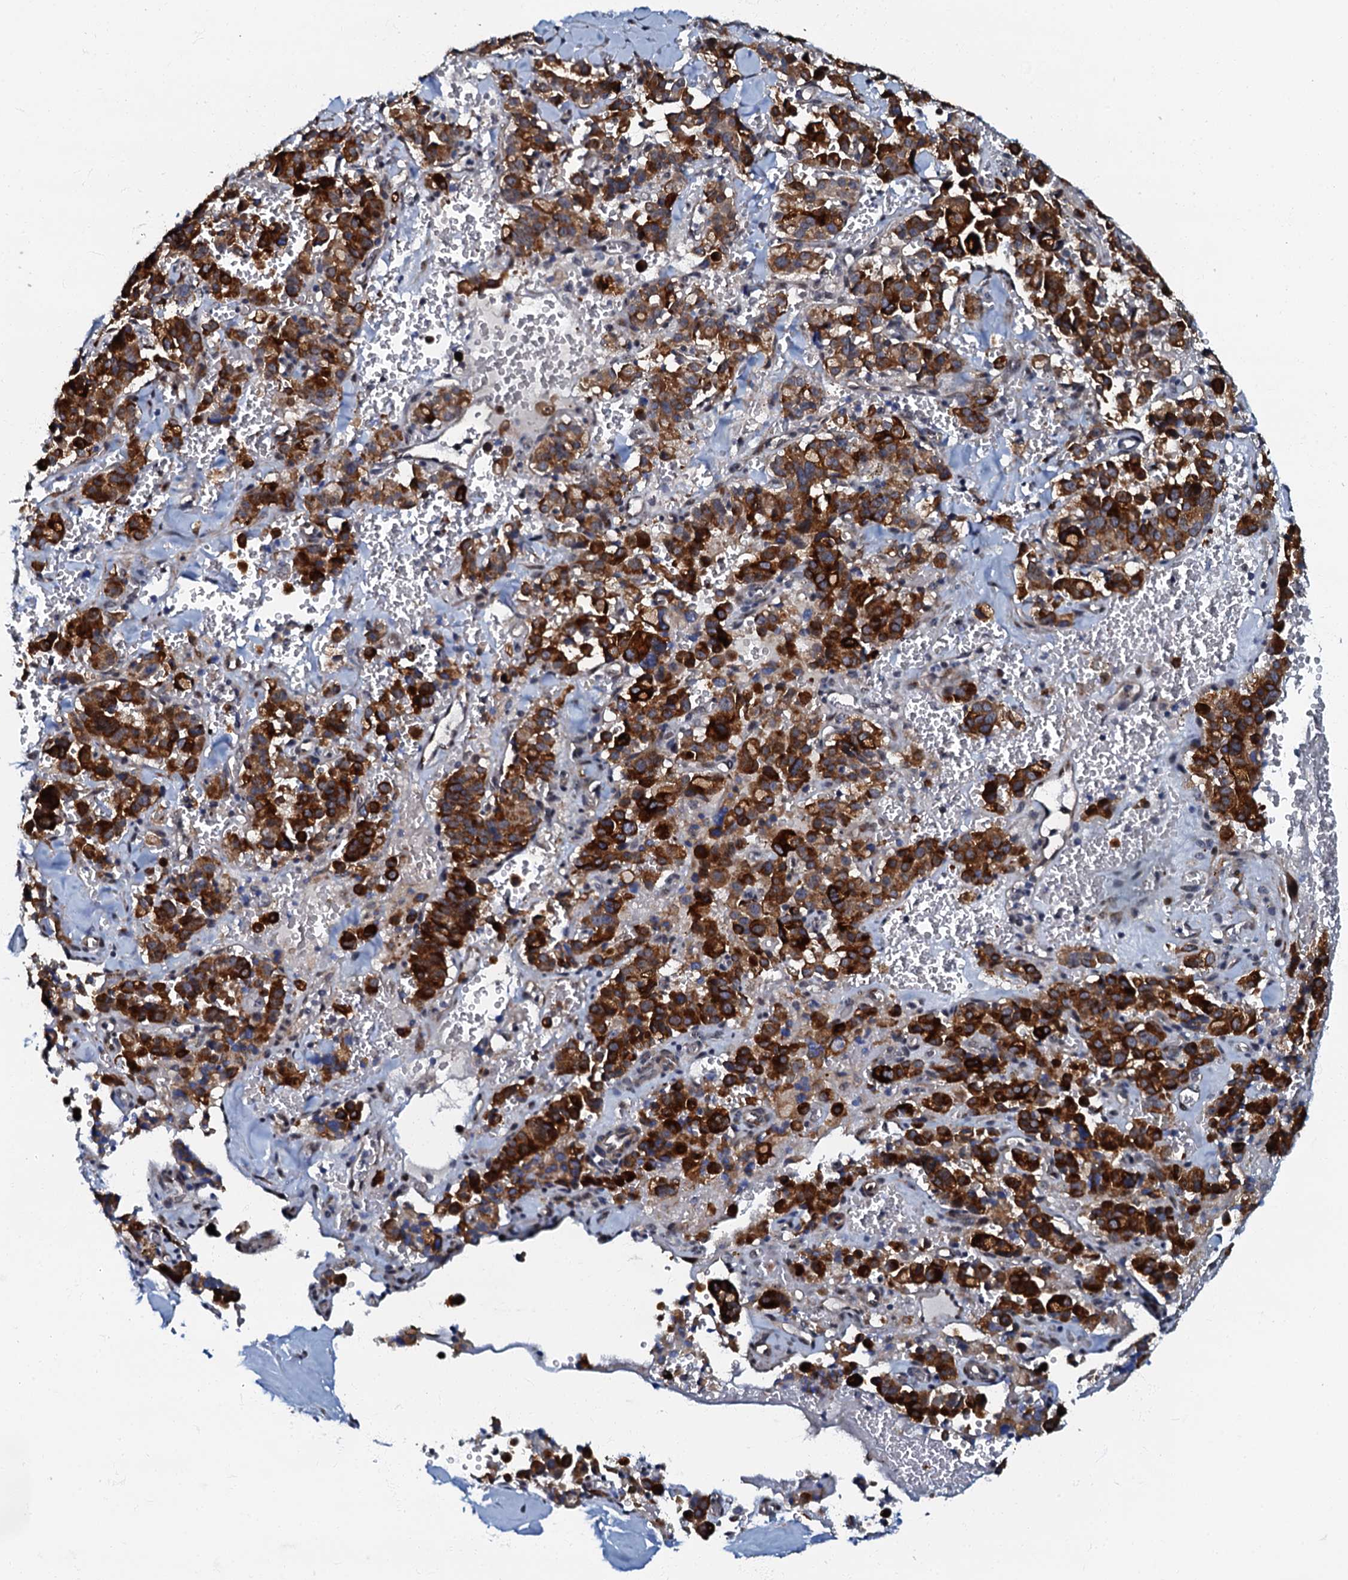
{"staining": {"intensity": "strong", "quantity": ">75%", "location": "cytoplasmic/membranous"}, "tissue": "pancreatic cancer", "cell_type": "Tumor cells", "image_type": "cancer", "snomed": [{"axis": "morphology", "description": "Adenocarcinoma, NOS"}, {"axis": "topography", "description": "Pancreas"}], "caption": "Immunohistochemical staining of human adenocarcinoma (pancreatic) shows high levels of strong cytoplasmic/membranous protein expression in about >75% of tumor cells.", "gene": "OLAH", "patient": {"sex": "male", "age": 65}}